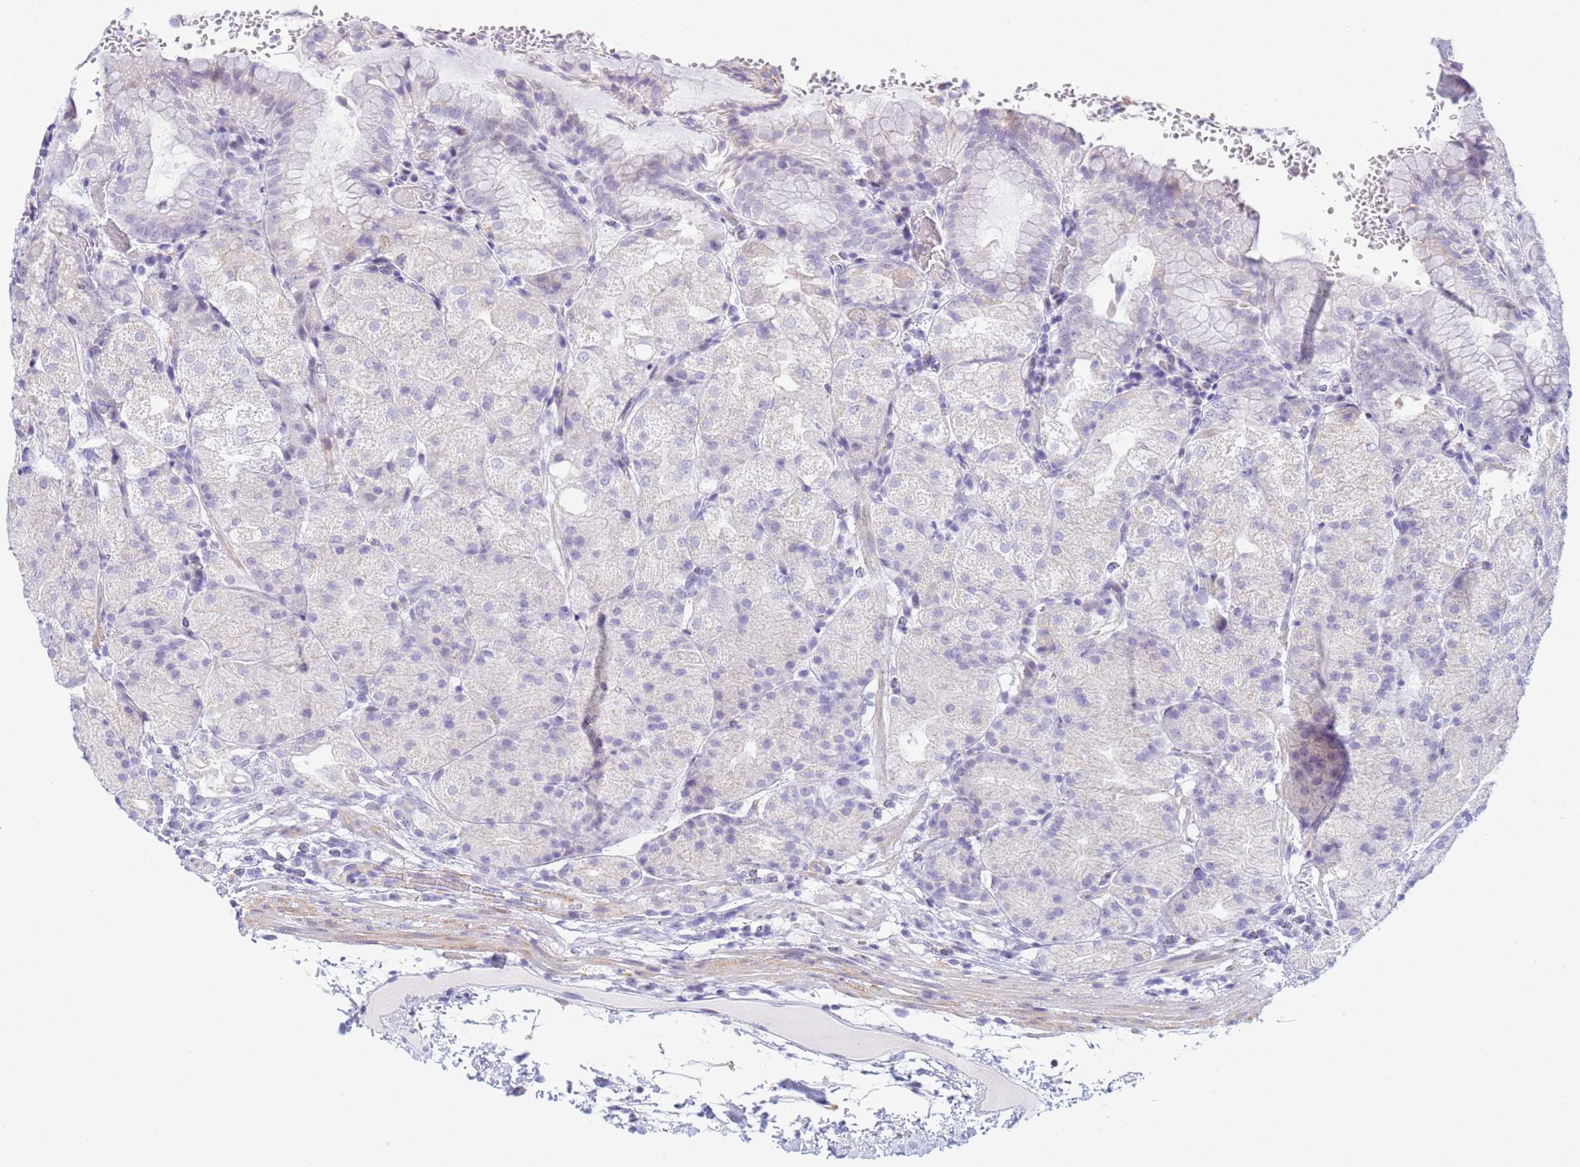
{"staining": {"intensity": "negative", "quantity": "none", "location": "none"}, "tissue": "stomach", "cell_type": "Glandular cells", "image_type": "normal", "snomed": [{"axis": "morphology", "description": "Normal tissue, NOS"}, {"axis": "topography", "description": "Stomach, upper"}, {"axis": "topography", "description": "Stomach, lower"}], "caption": "Photomicrograph shows no significant protein positivity in glandular cells of benign stomach. The staining is performed using DAB brown chromogen with nuclei counter-stained in using hematoxylin.", "gene": "SNX20", "patient": {"sex": "male", "age": 62}}